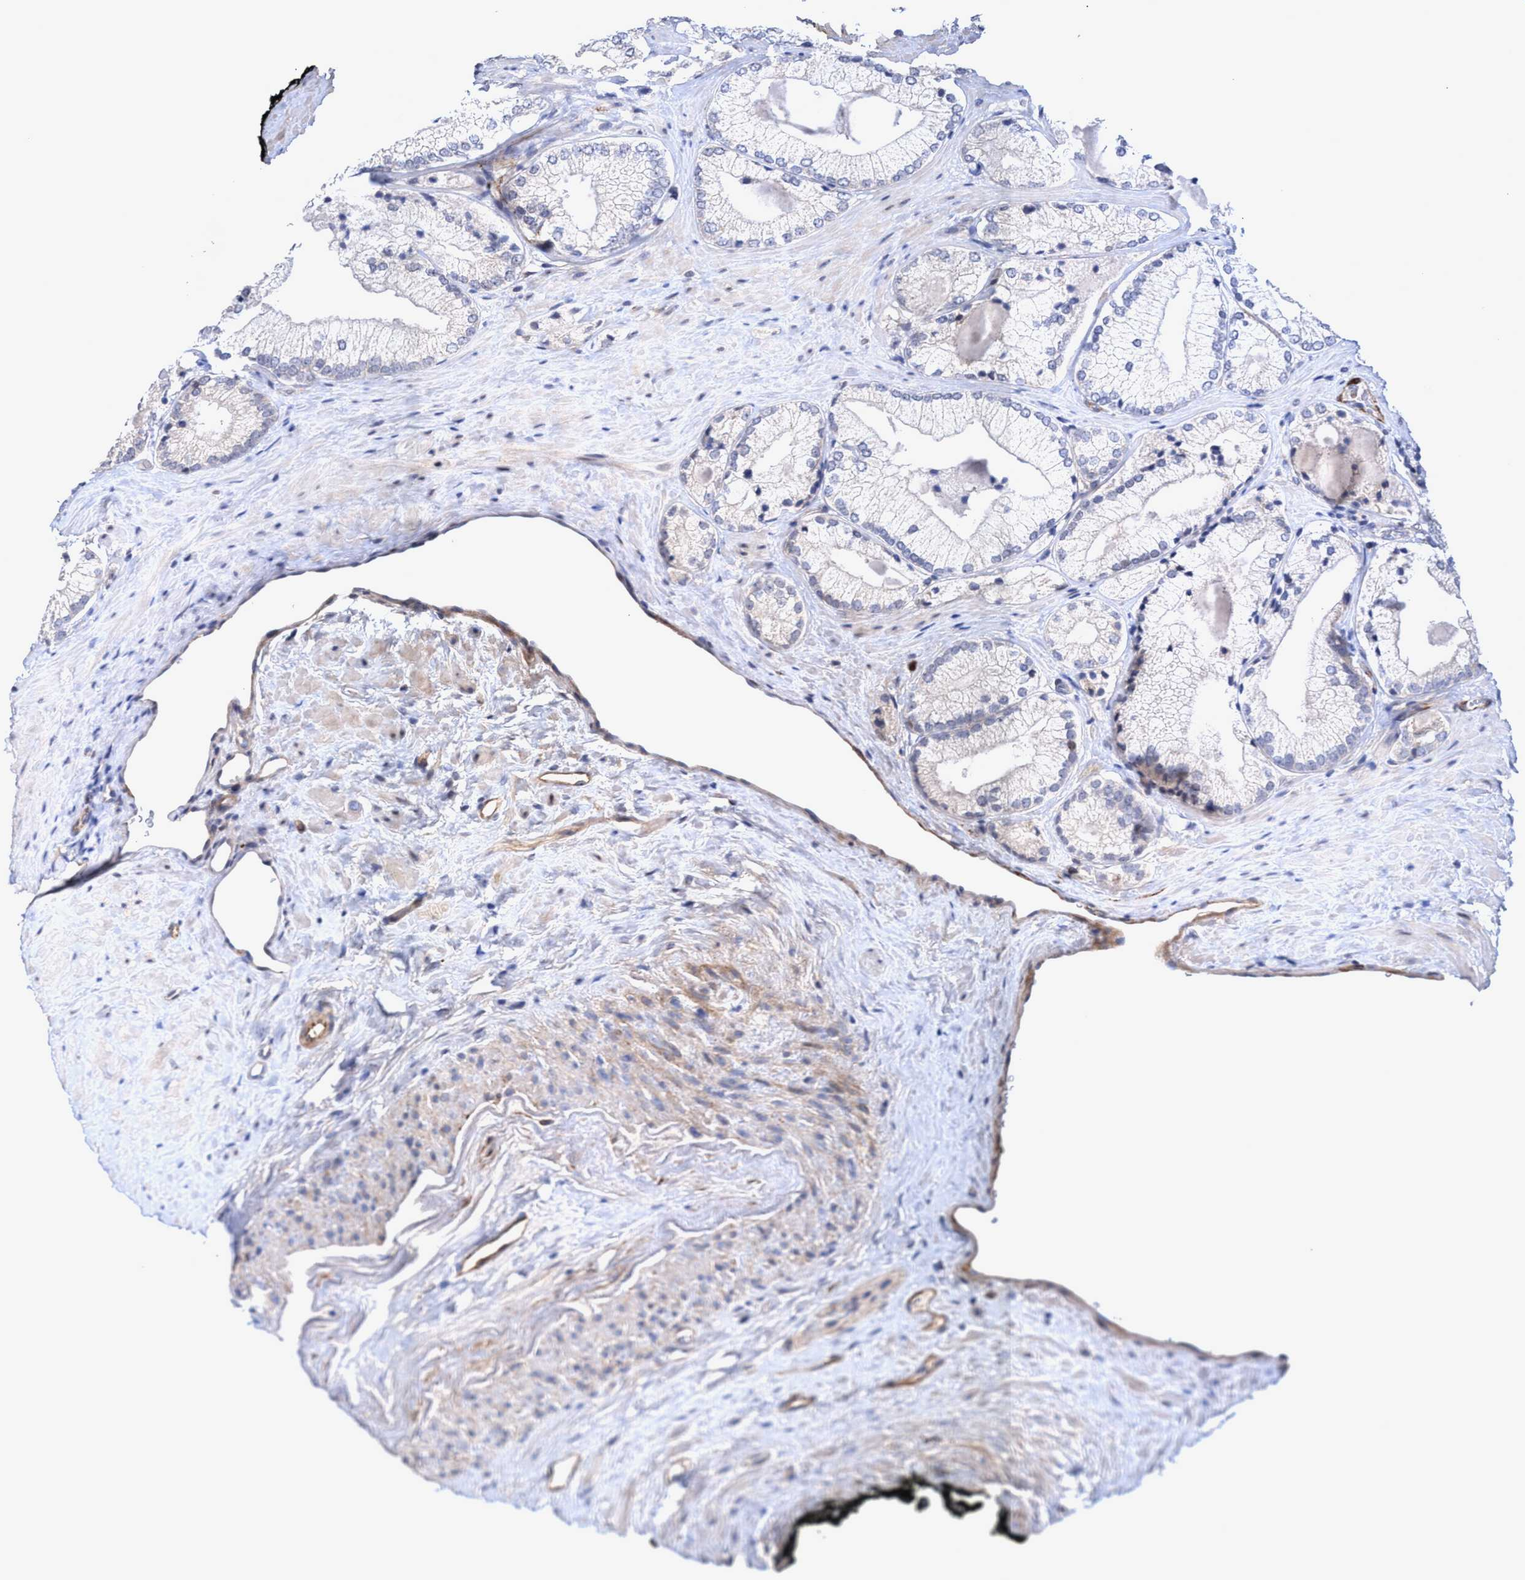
{"staining": {"intensity": "negative", "quantity": "none", "location": "none"}, "tissue": "prostate cancer", "cell_type": "Tumor cells", "image_type": "cancer", "snomed": [{"axis": "morphology", "description": "Adenocarcinoma, Low grade"}, {"axis": "topography", "description": "Prostate"}], "caption": "High magnification brightfield microscopy of prostate cancer stained with DAB (brown) and counterstained with hematoxylin (blue): tumor cells show no significant expression.", "gene": "ZNF750", "patient": {"sex": "male", "age": 65}}